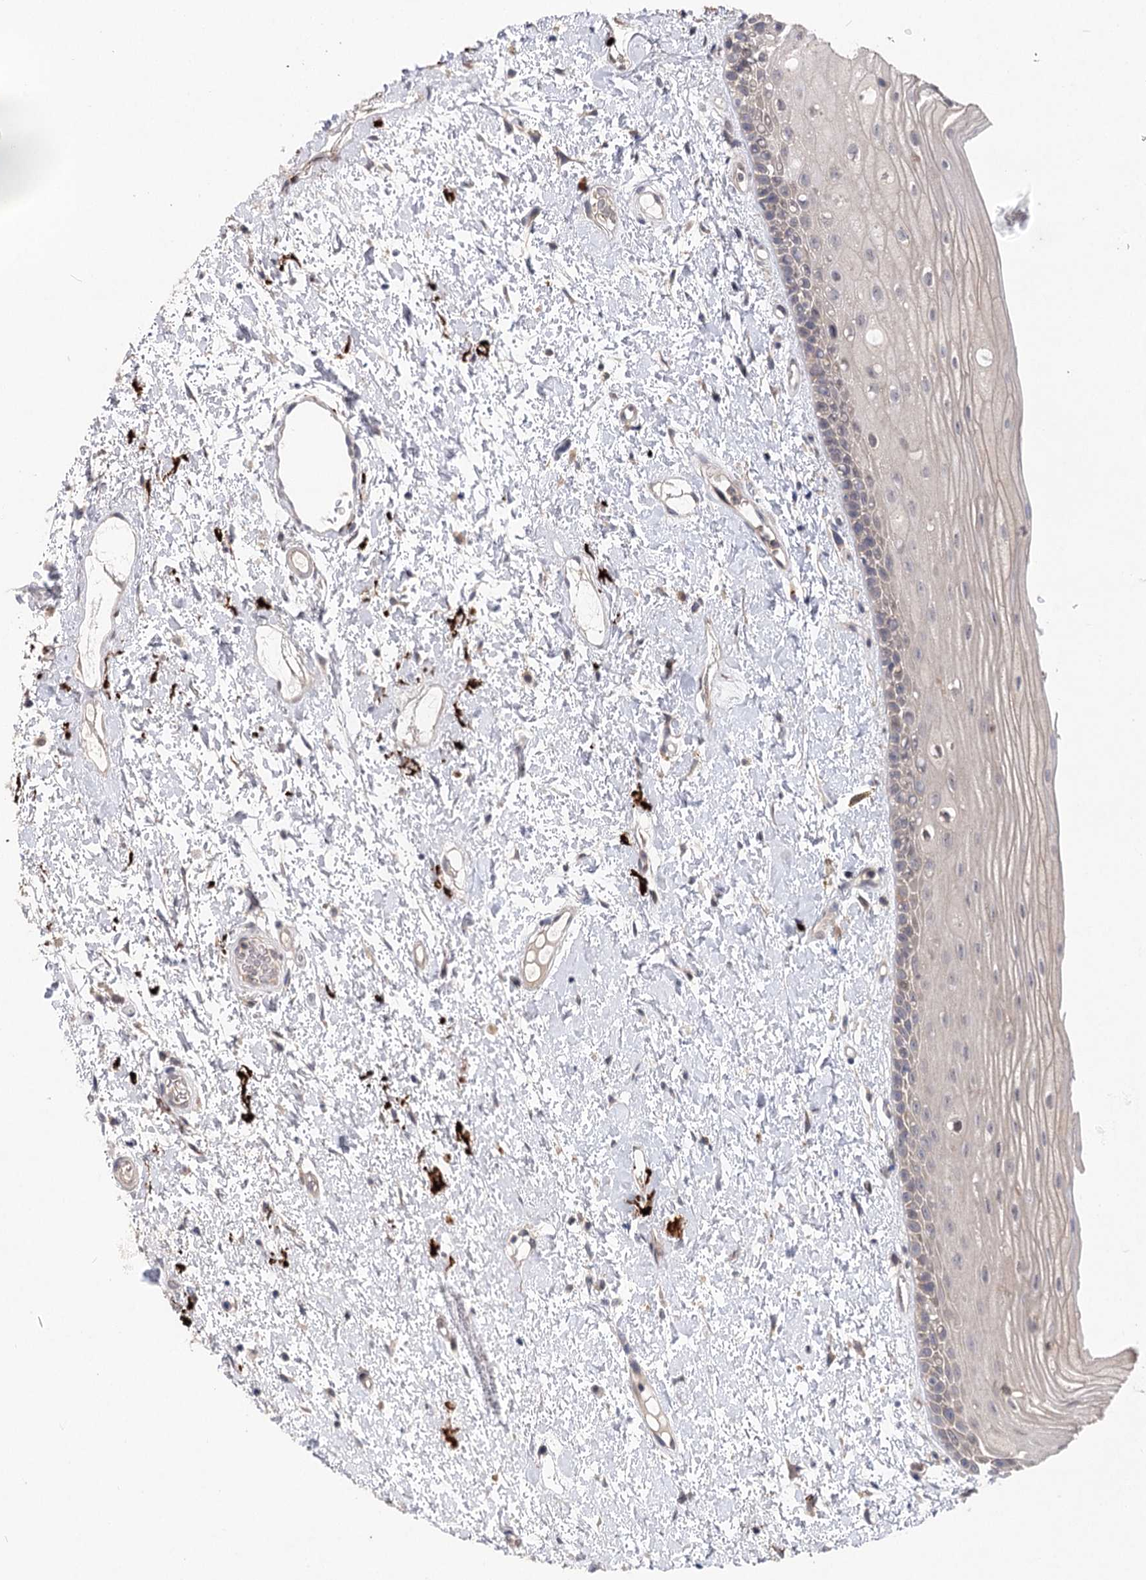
{"staining": {"intensity": "weak", "quantity": "<25%", "location": "cytoplasmic/membranous"}, "tissue": "oral mucosa", "cell_type": "Squamous epithelial cells", "image_type": "normal", "snomed": [{"axis": "morphology", "description": "Normal tissue, NOS"}, {"axis": "topography", "description": "Oral tissue"}], "caption": "Image shows no significant protein staining in squamous epithelial cells of benign oral mucosa.", "gene": "AURKC", "patient": {"sex": "female", "age": 76}}